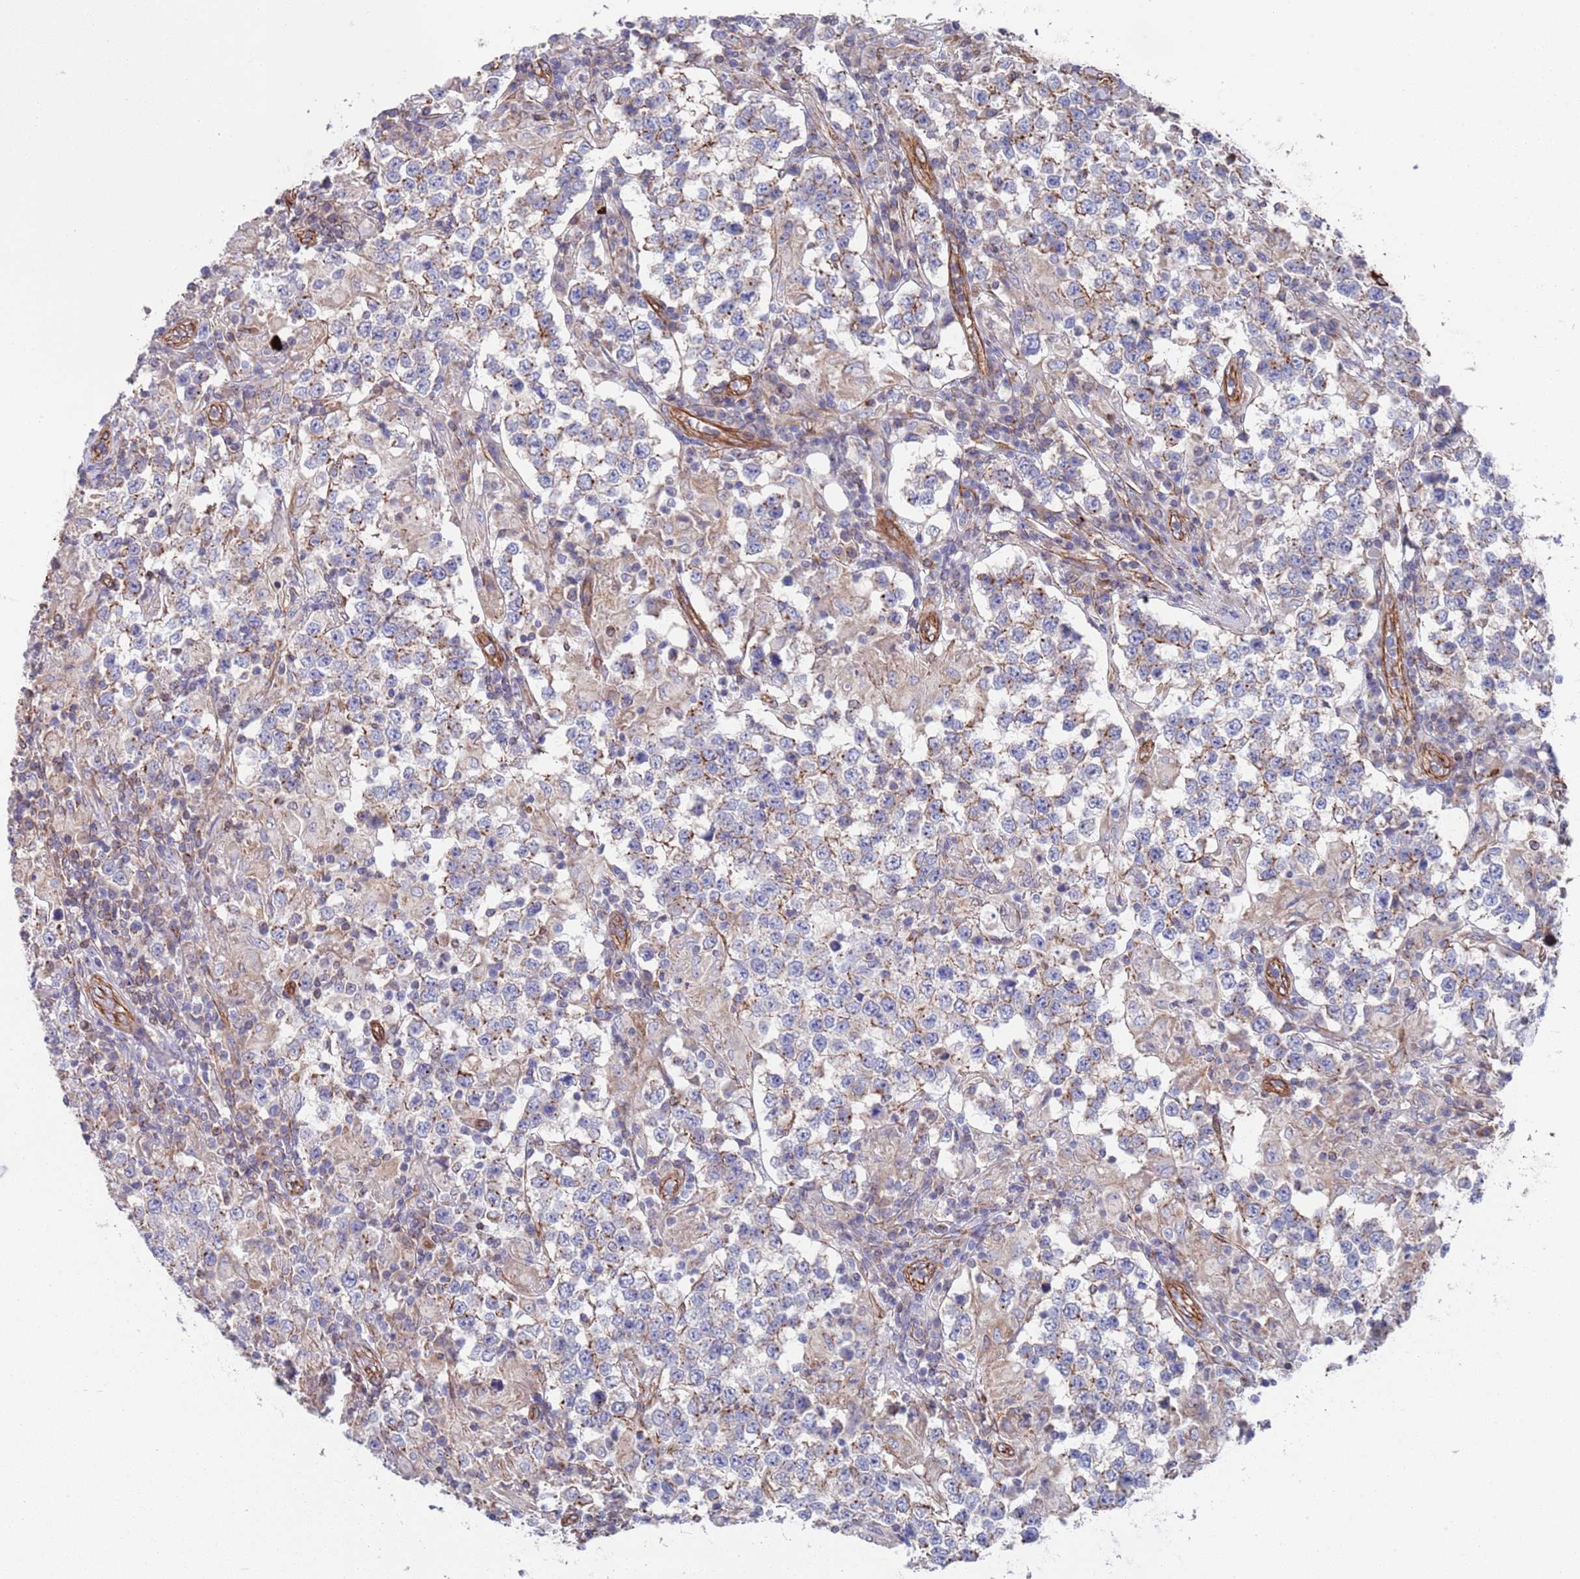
{"staining": {"intensity": "negative", "quantity": "none", "location": "none"}, "tissue": "testis cancer", "cell_type": "Tumor cells", "image_type": "cancer", "snomed": [{"axis": "morphology", "description": "Seminoma, NOS"}, {"axis": "morphology", "description": "Carcinoma, Embryonal, NOS"}, {"axis": "topography", "description": "Testis"}], "caption": "A micrograph of human embryonal carcinoma (testis) is negative for staining in tumor cells.", "gene": "JAKMIP2", "patient": {"sex": "male", "age": 41}}